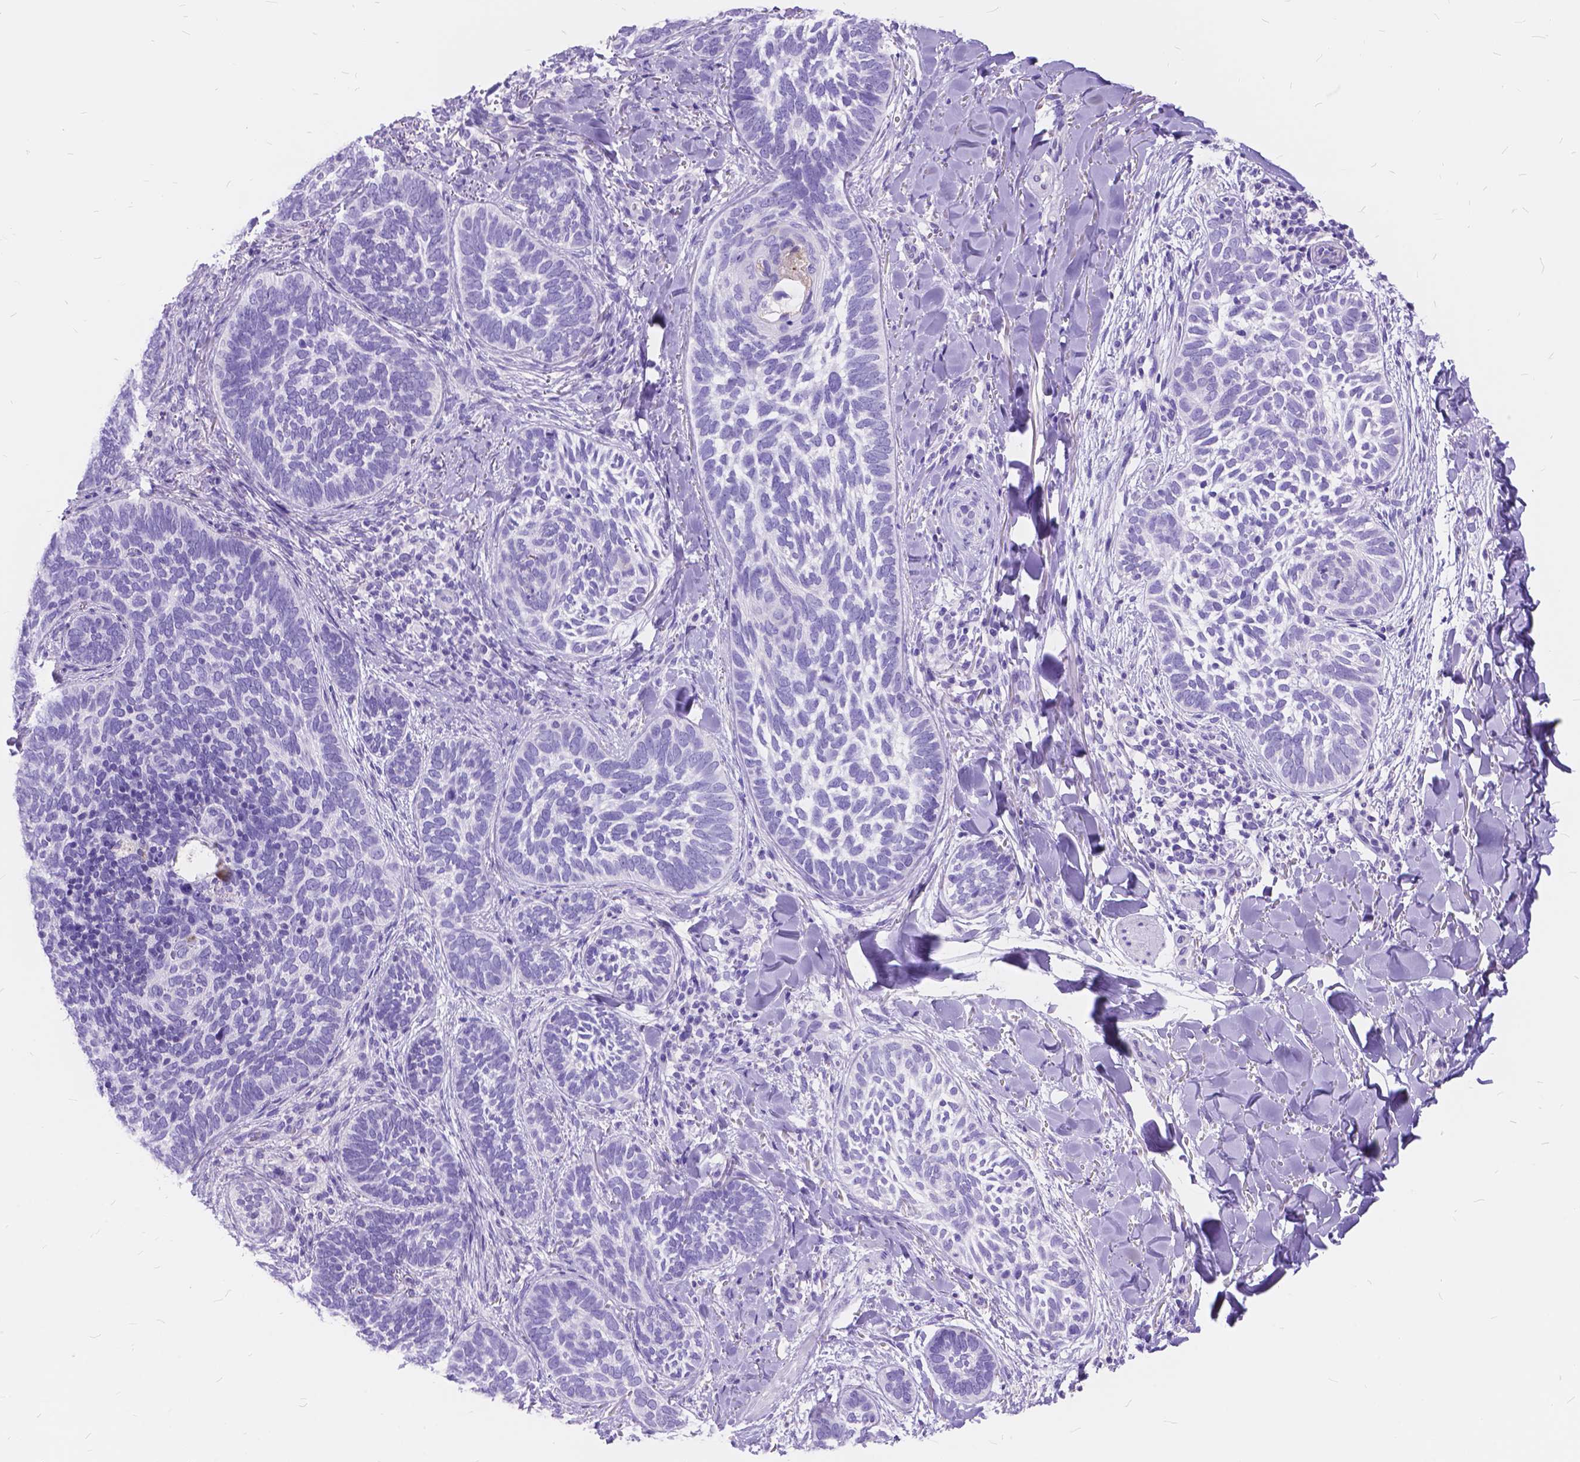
{"staining": {"intensity": "negative", "quantity": "none", "location": "none"}, "tissue": "skin cancer", "cell_type": "Tumor cells", "image_type": "cancer", "snomed": [{"axis": "morphology", "description": "Normal tissue, NOS"}, {"axis": "morphology", "description": "Basal cell carcinoma"}, {"axis": "topography", "description": "Skin"}], "caption": "Image shows no protein positivity in tumor cells of skin cancer tissue.", "gene": "FOXL2", "patient": {"sex": "male", "age": 46}}